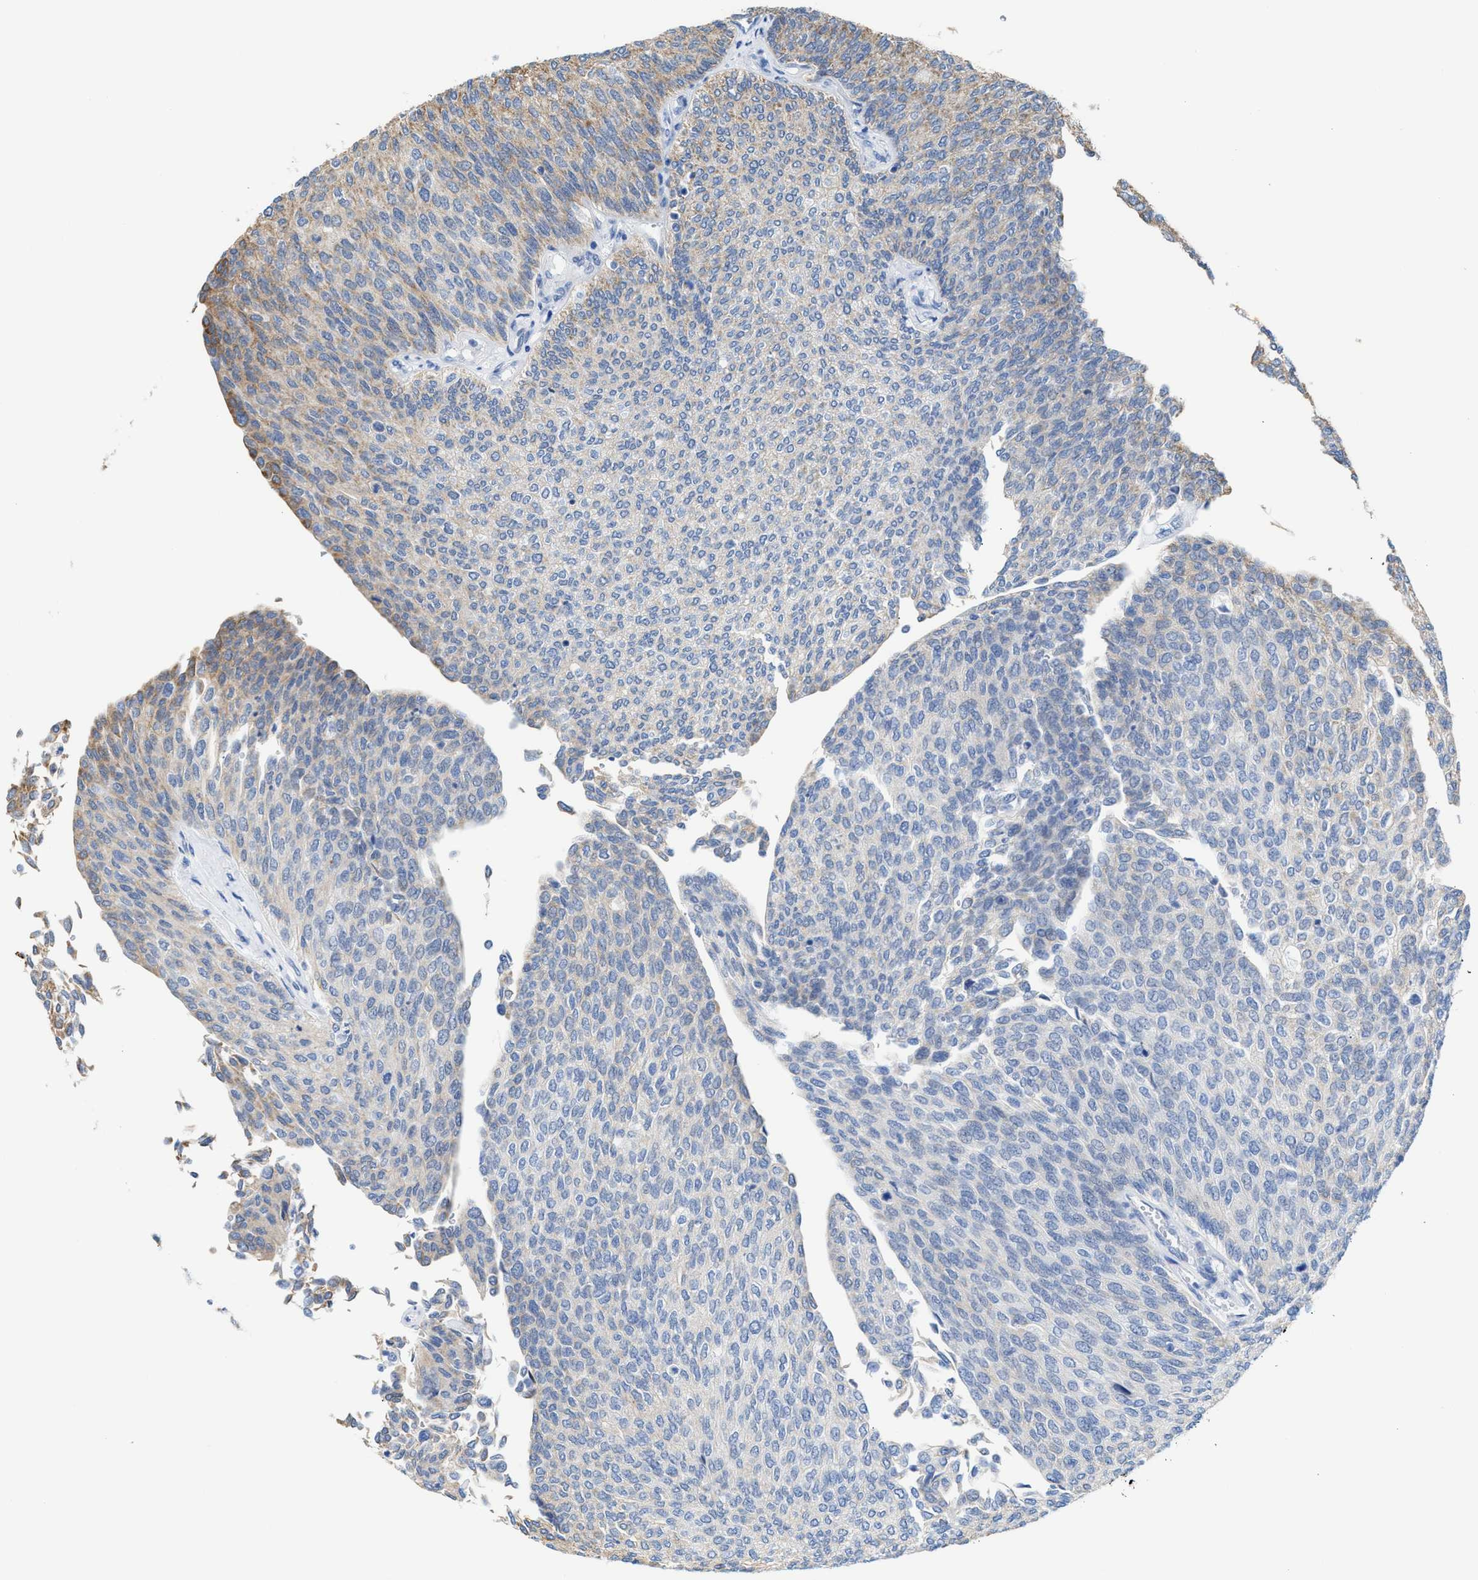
{"staining": {"intensity": "moderate", "quantity": "<25%", "location": "cytoplasmic/membranous"}, "tissue": "urothelial cancer", "cell_type": "Tumor cells", "image_type": "cancer", "snomed": [{"axis": "morphology", "description": "Urothelial carcinoma, Low grade"}, {"axis": "topography", "description": "Urinary bladder"}], "caption": "Brown immunohistochemical staining in human urothelial cancer displays moderate cytoplasmic/membranous staining in about <25% of tumor cells. Using DAB (brown) and hematoxylin (blue) stains, captured at high magnification using brightfield microscopy.", "gene": "JAG1", "patient": {"sex": "female", "age": 79}}